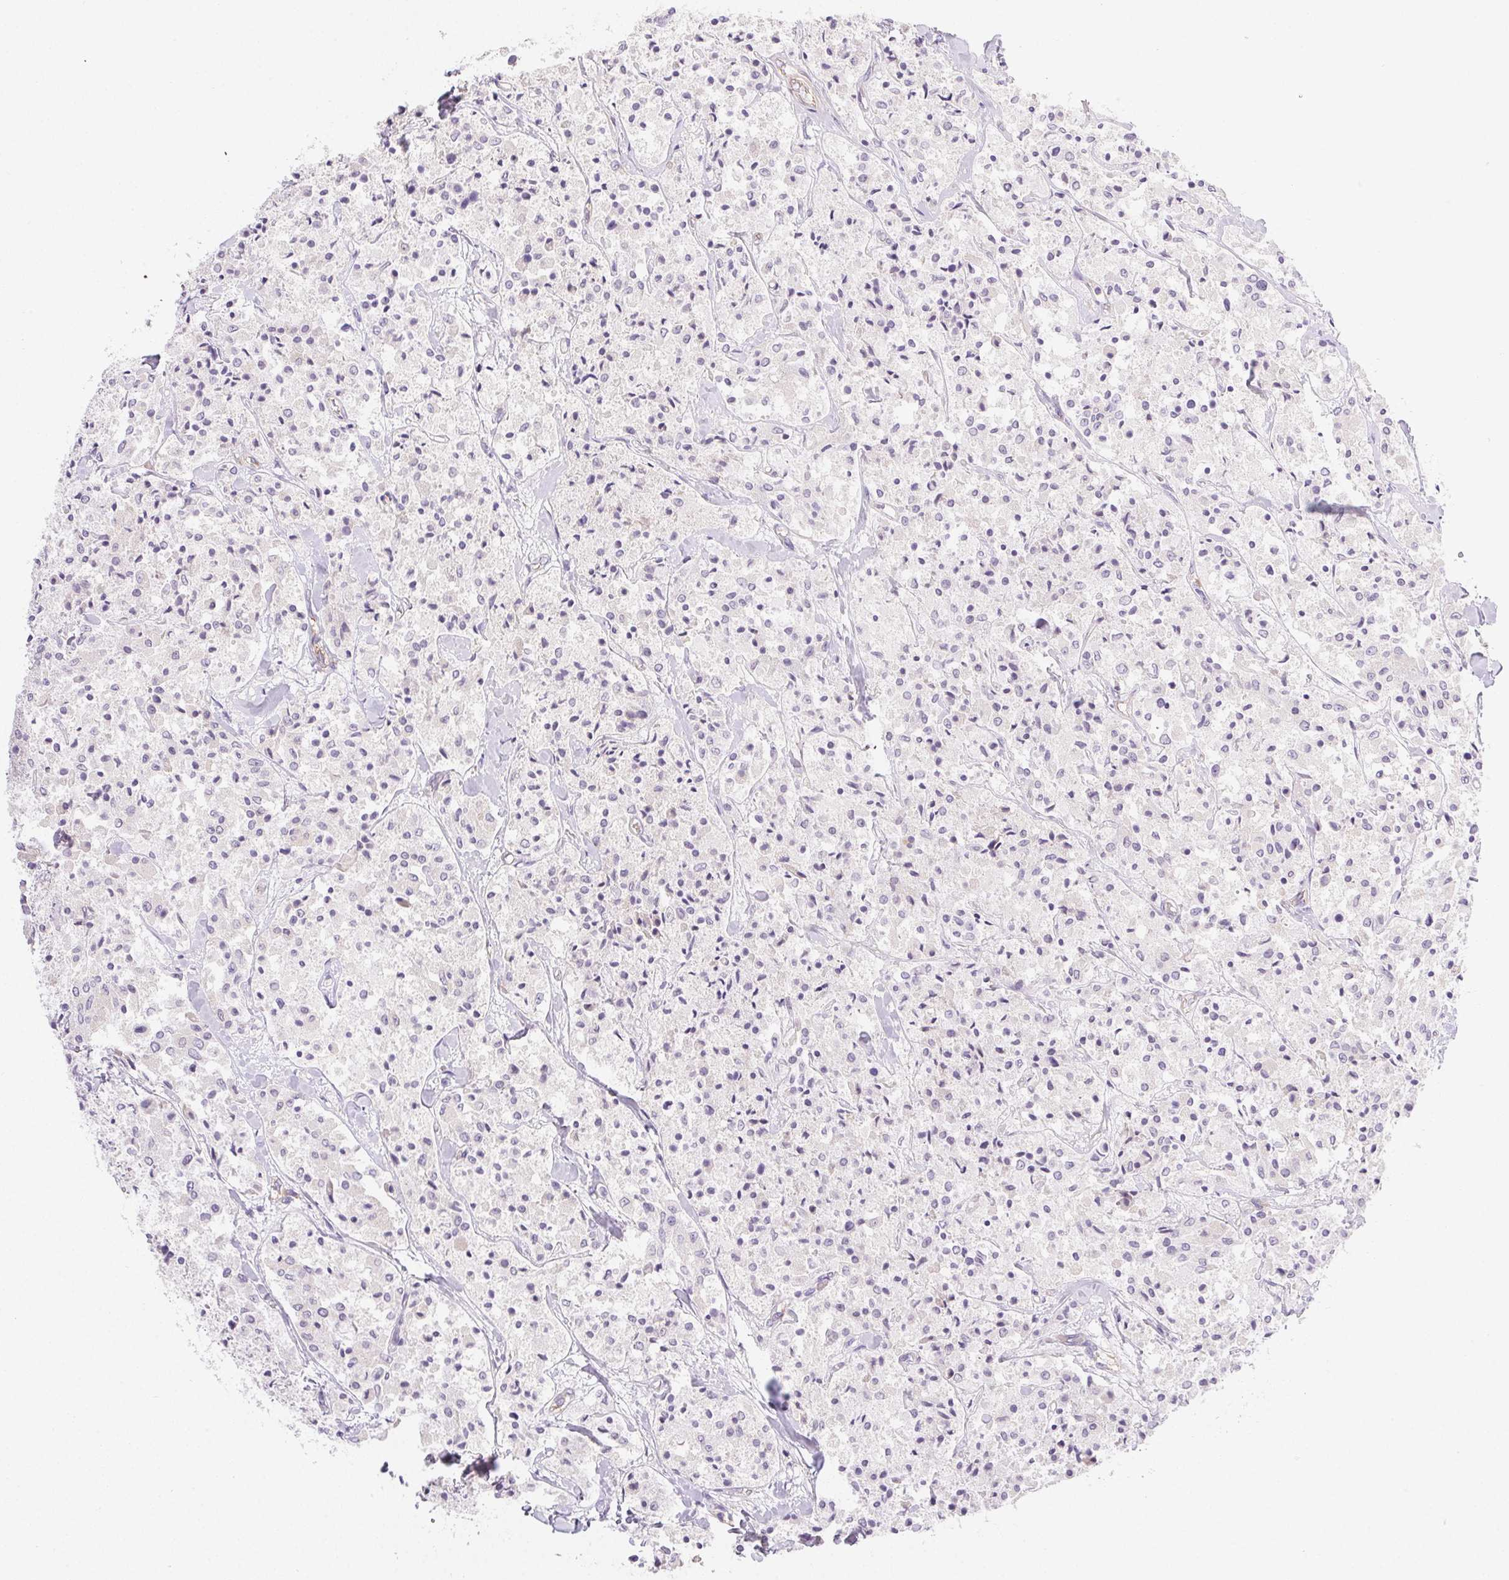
{"staining": {"intensity": "negative", "quantity": "none", "location": "none"}, "tissue": "carcinoid", "cell_type": "Tumor cells", "image_type": "cancer", "snomed": [{"axis": "morphology", "description": "Carcinoid, malignant, NOS"}, {"axis": "topography", "description": "Lung"}], "caption": "Protein analysis of carcinoid exhibits no significant staining in tumor cells.", "gene": "CSN1S1", "patient": {"sex": "male", "age": 71}}